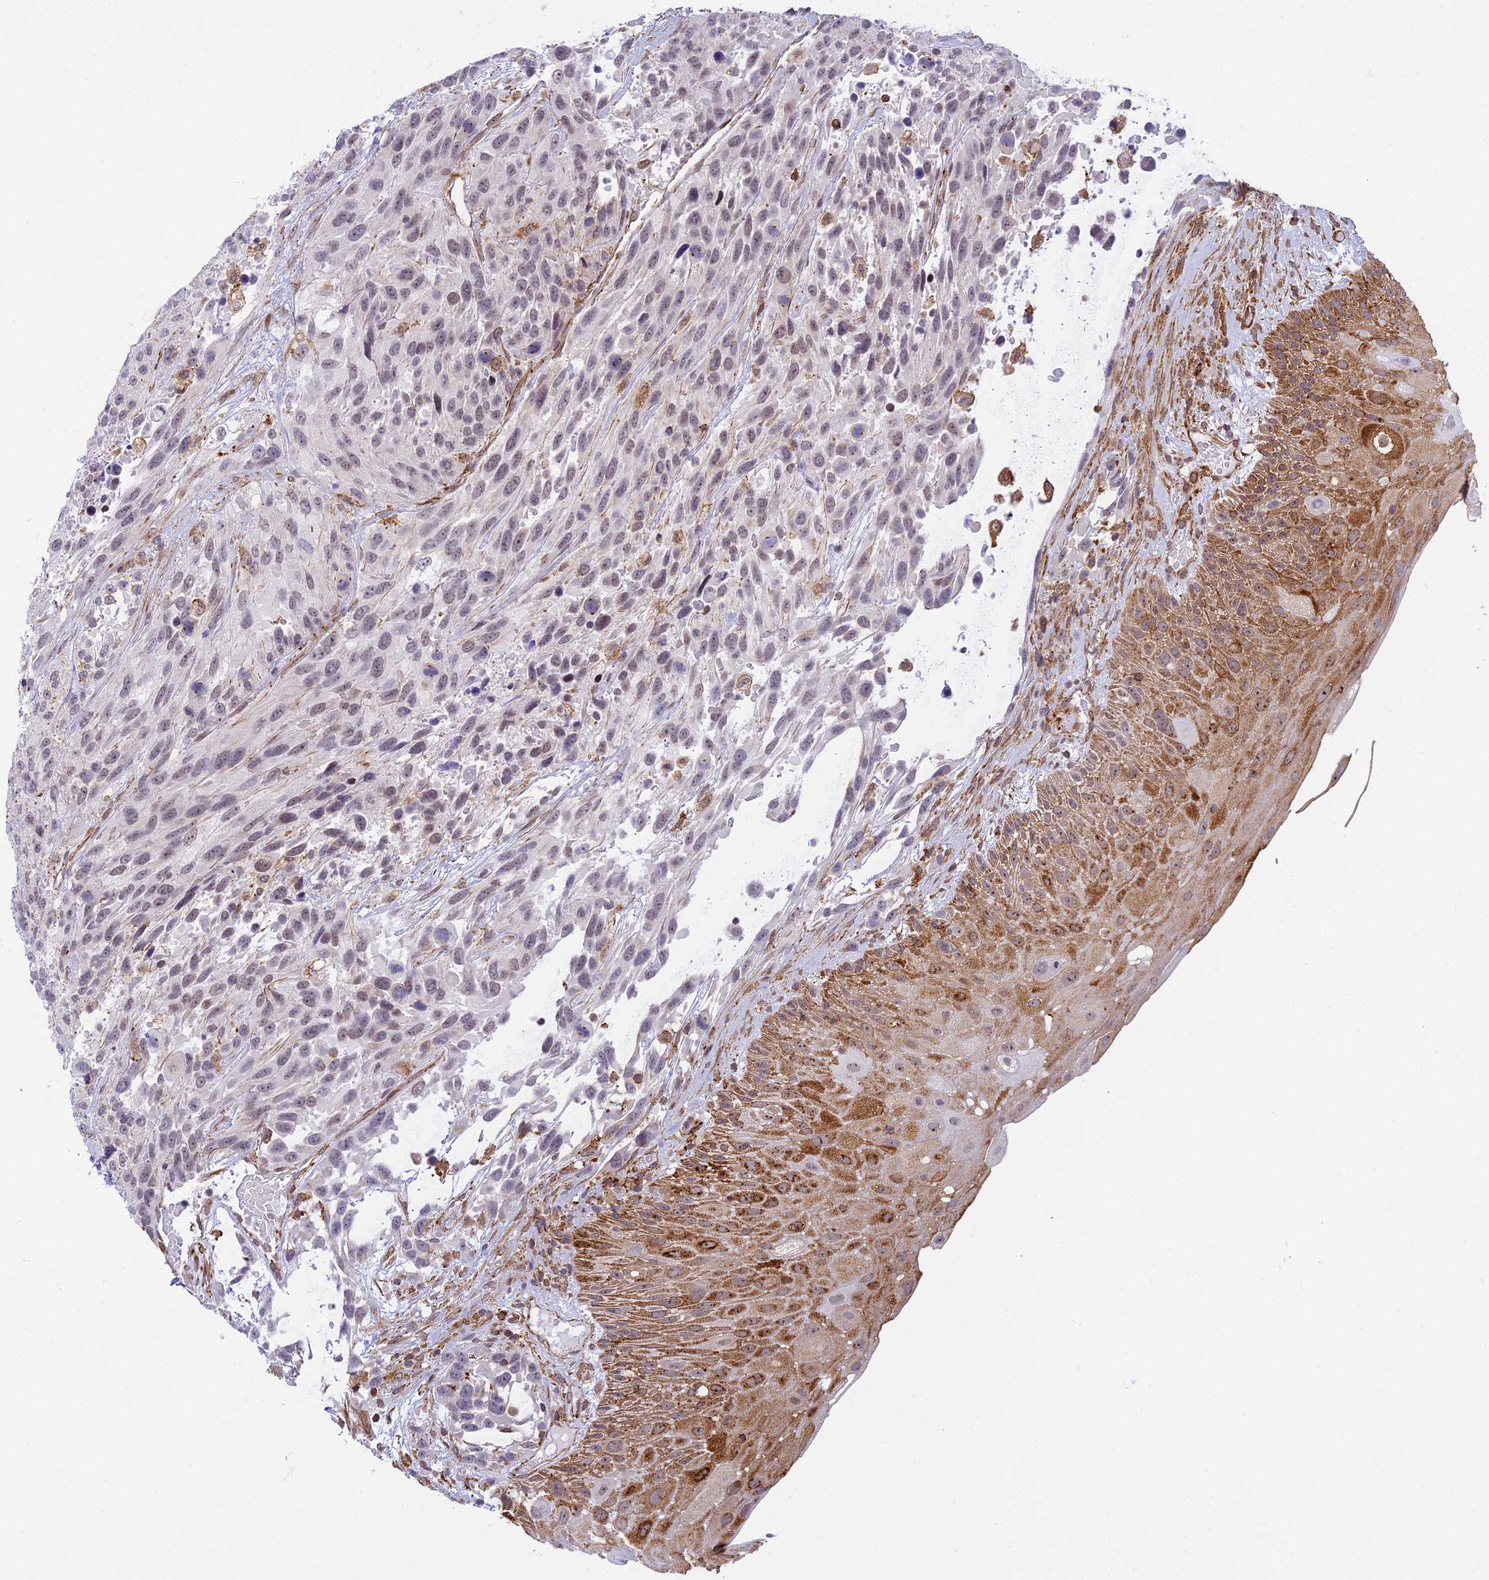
{"staining": {"intensity": "weak", "quantity": ">75%", "location": "cytoplasmic/membranous,nuclear"}, "tissue": "urothelial cancer", "cell_type": "Tumor cells", "image_type": "cancer", "snomed": [{"axis": "morphology", "description": "Urothelial carcinoma, High grade"}, {"axis": "topography", "description": "Urinary bladder"}], "caption": "DAB (3,3'-diaminobenzidine) immunohistochemical staining of human urothelial carcinoma (high-grade) shows weak cytoplasmic/membranous and nuclear protein expression in about >75% of tumor cells.", "gene": "SAPCD2", "patient": {"sex": "female", "age": 70}}